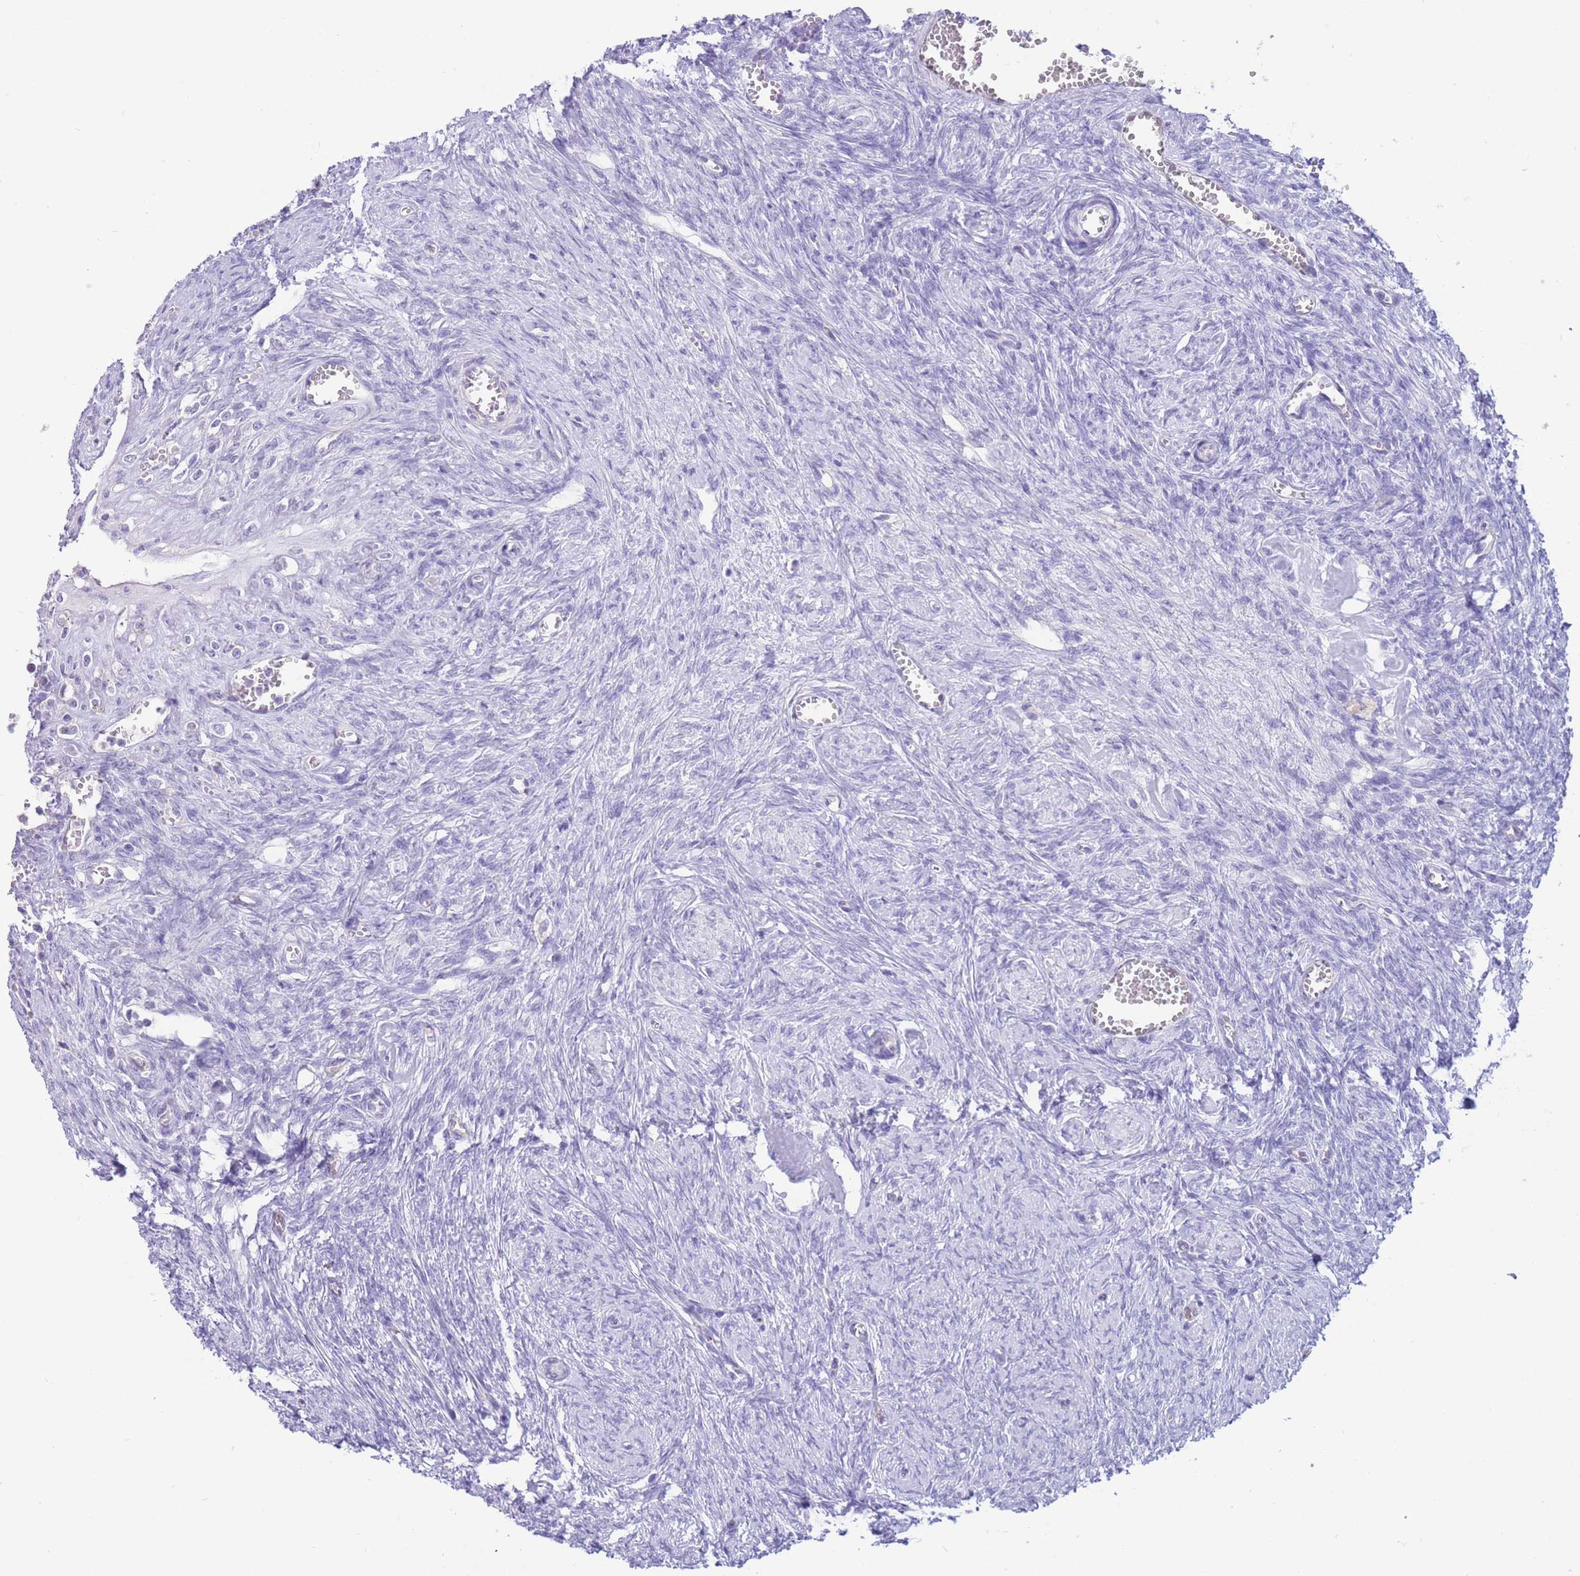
{"staining": {"intensity": "weak", "quantity": "25%-75%", "location": "cytoplasmic/membranous"}, "tissue": "ovary", "cell_type": "Follicle cells", "image_type": "normal", "snomed": [{"axis": "morphology", "description": "Normal tissue, NOS"}, {"axis": "topography", "description": "Ovary"}], "caption": "Ovary stained with DAB (3,3'-diaminobenzidine) immunohistochemistry (IHC) demonstrates low levels of weak cytoplasmic/membranous positivity in approximately 25%-75% of follicle cells.", "gene": "SULT1A1", "patient": {"sex": "female", "age": 44}}